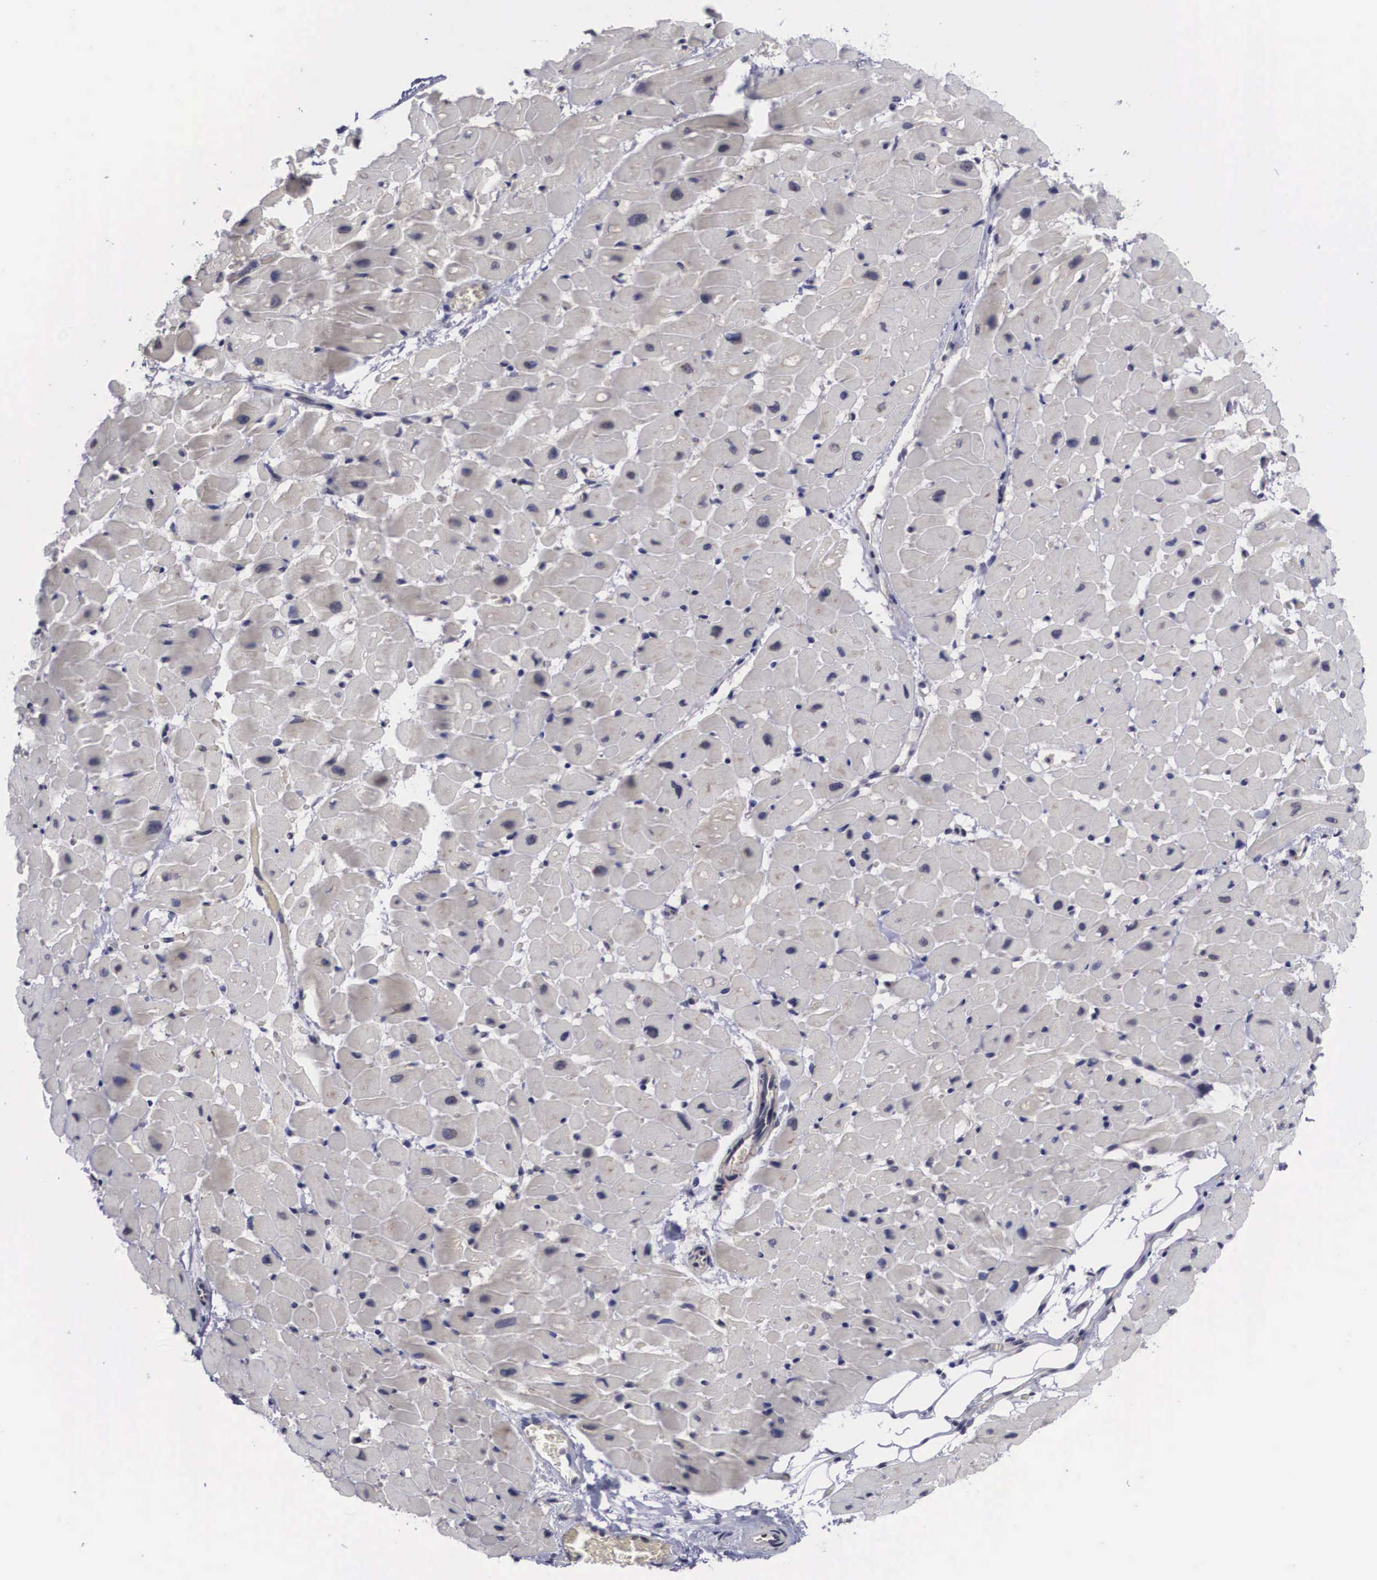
{"staining": {"intensity": "weak", "quantity": "25%-75%", "location": "cytoplasmic/membranous"}, "tissue": "heart muscle", "cell_type": "Cardiomyocytes", "image_type": "normal", "snomed": [{"axis": "morphology", "description": "Normal tissue, NOS"}, {"axis": "topography", "description": "Heart"}], "caption": "High-power microscopy captured an immunohistochemistry photomicrograph of benign heart muscle, revealing weak cytoplasmic/membranous staining in approximately 25%-75% of cardiomyocytes.", "gene": "CRELD2", "patient": {"sex": "male", "age": 45}}